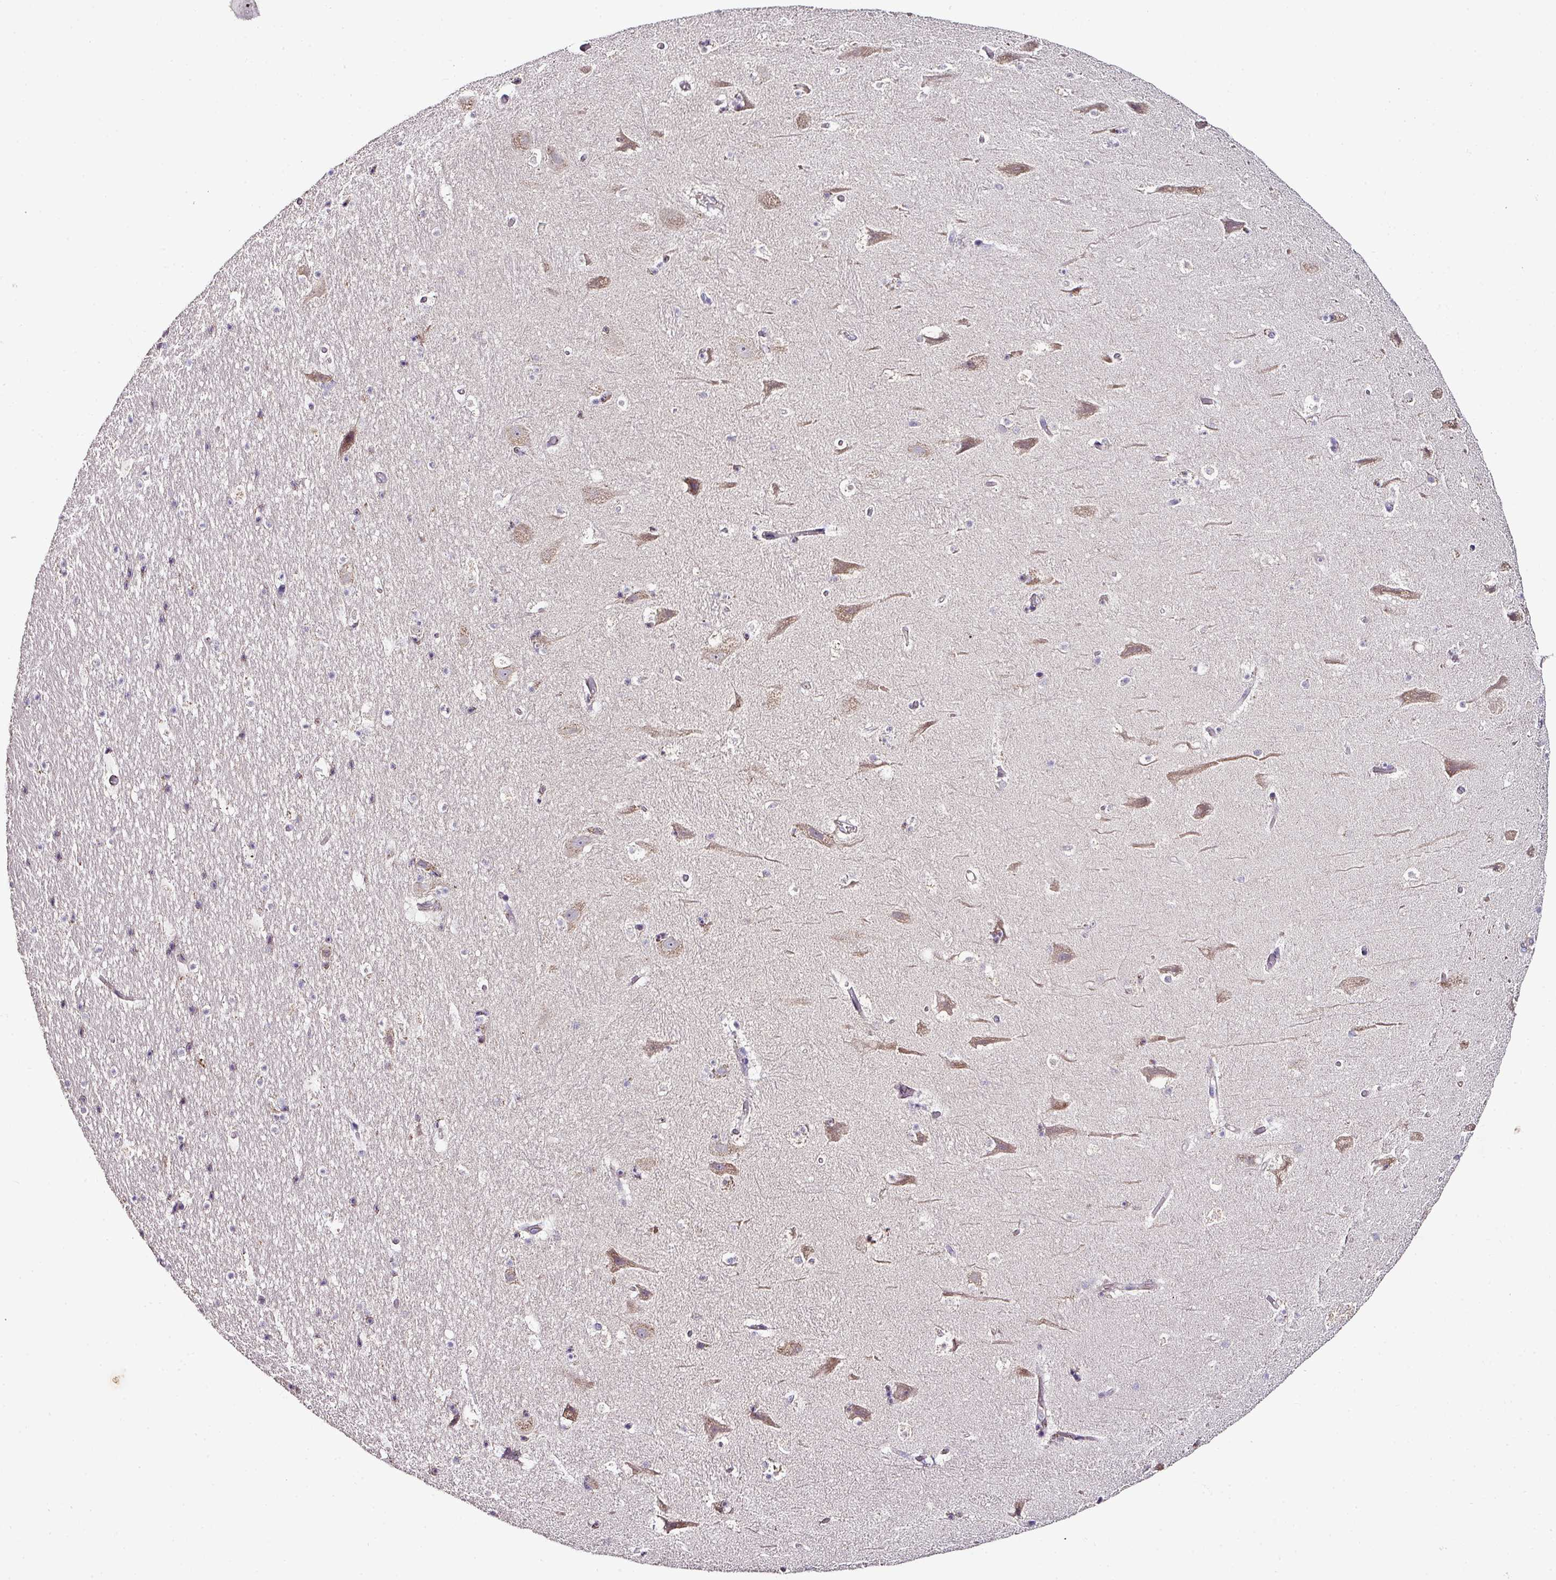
{"staining": {"intensity": "negative", "quantity": "none", "location": "none"}, "tissue": "hippocampus", "cell_type": "Glial cells", "image_type": "normal", "snomed": [{"axis": "morphology", "description": "Normal tissue, NOS"}, {"axis": "topography", "description": "Hippocampus"}], "caption": "A high-resolution photomicrograph shows immunohistochemistry staining of normal hippocampus, which exhibits no significant expression in glial cells.", "gene": "SKIC2", "patient": {"sex": "male", "age": 37}}